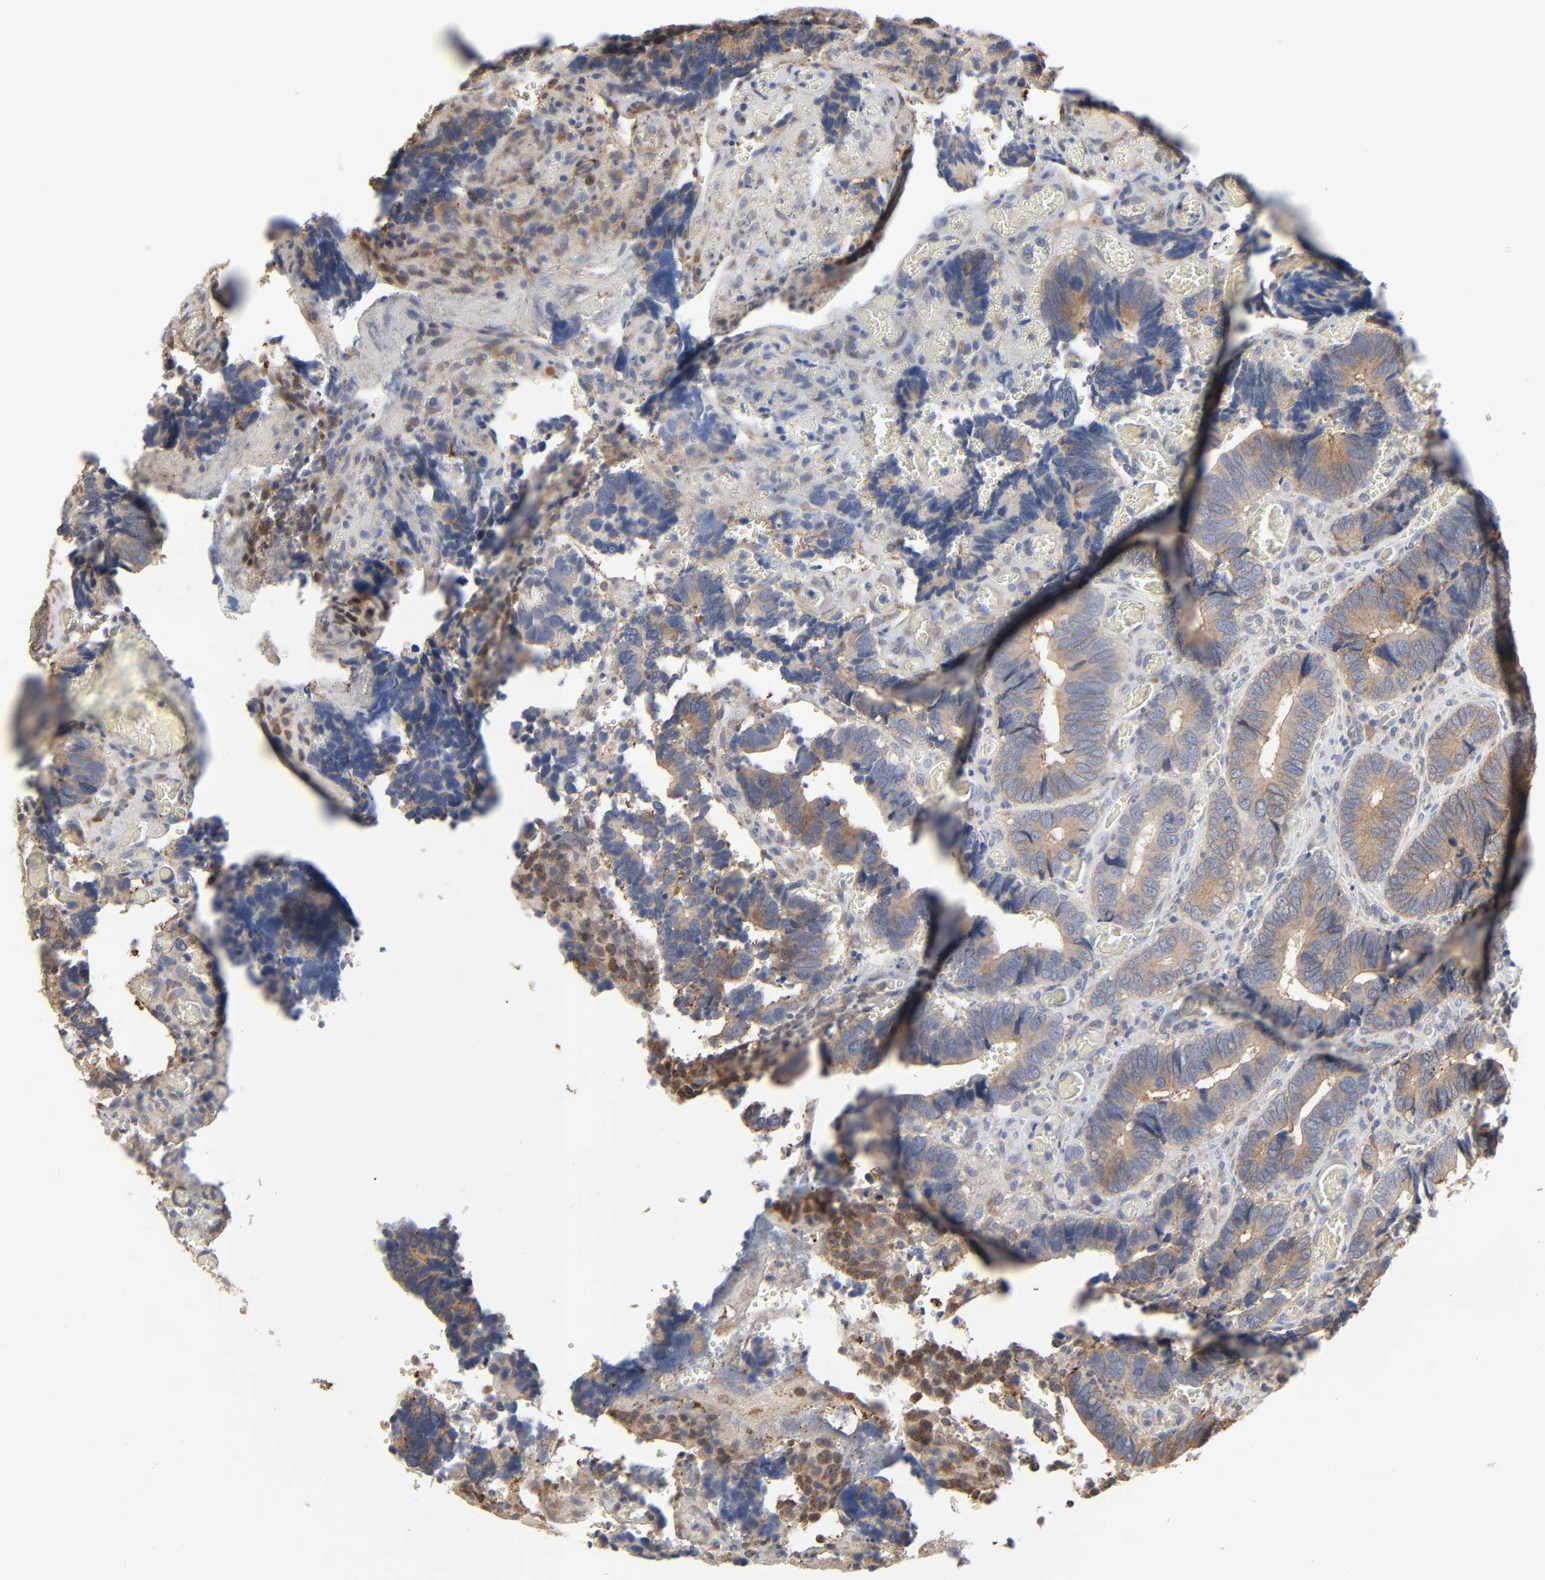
{"staining": {"intensity": "weak", "quantity": ">75%", "location": "cytoplasmic/membranous"}, "tissue": "colorectal cancer", "cell_type": "Tumor cells", "image_type": "cancer", "snomed": [{"axis": "morphology", "description": "Adenocarcinoma, NOS"}, {"axis": "topography", "description": "Colon"}], "caption": "IHC photomicrograph of neoplastic tissue: colorectal adenocarcinoma stained using immunohistochemistry exhibits low levels of weak protein expression localized specifically in the cytoplasmic/membranous of tumor cells, appearing as a cytoplasmic/membranous brown color.", "gene": "NDRG2", "patient": {"sex": "male", "age": 72}}